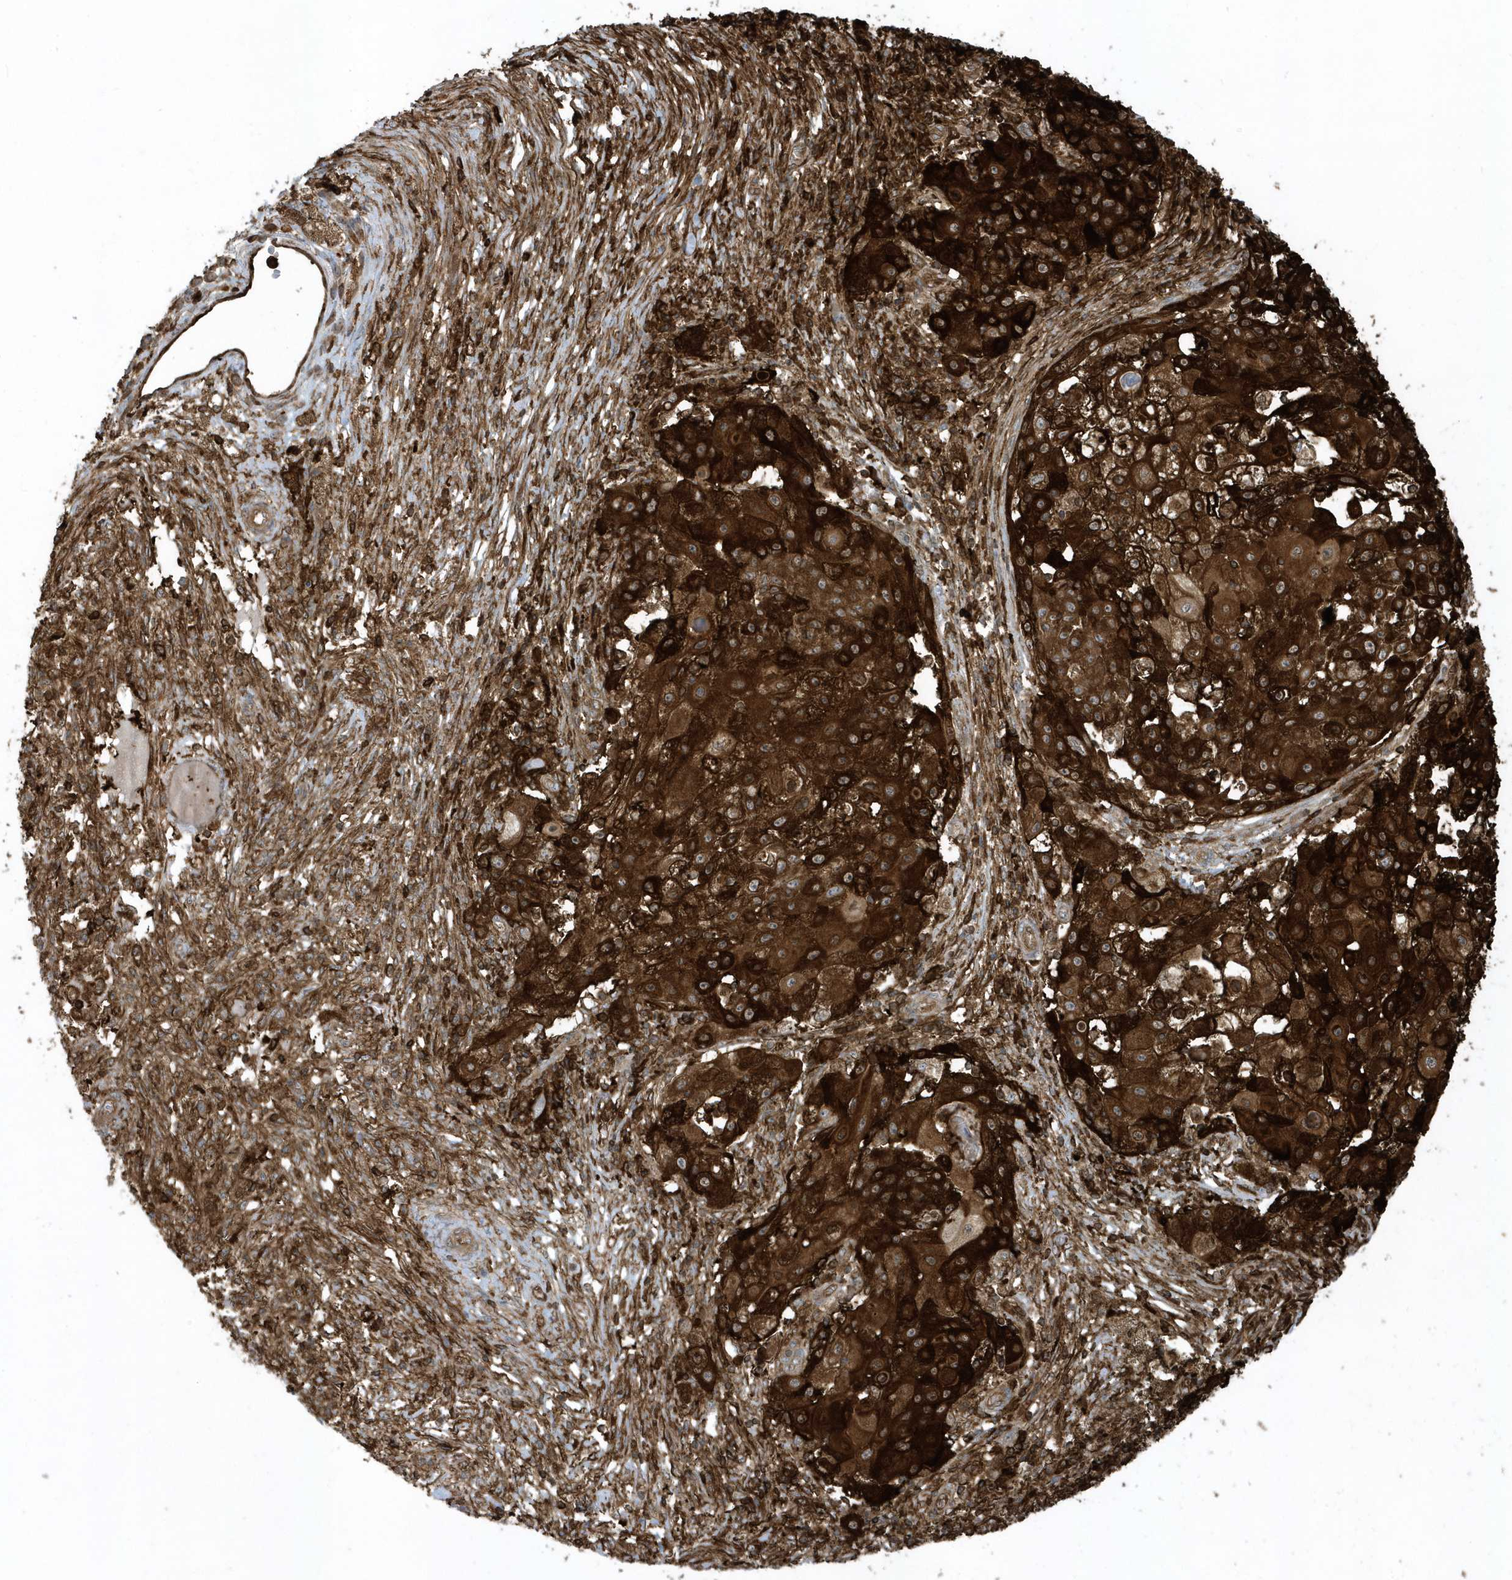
{"staining": {"intensity": "strong", "quantity": ">75%", "location": "cytoplasmic/membranous"}, "tissue": "ovarian cancer", "cell_type": "Tumor cells", "image_type": "cancer", "snomed": [{"axis": "morphology", "description": "Carcinoma, endometroid"}, {"axis": "topography", "description": "Ovary"}], "caption": "High-power microscopy captured an immunohistochemistry (IHC) photomicrograph of endometroid carcinoma (ovarian), revealing strong cytoplasmic/membranous staining in approximately >75% of tumor cells.", "gene": "CLCN6", "patient": {"sex": "female", "age": 42}}